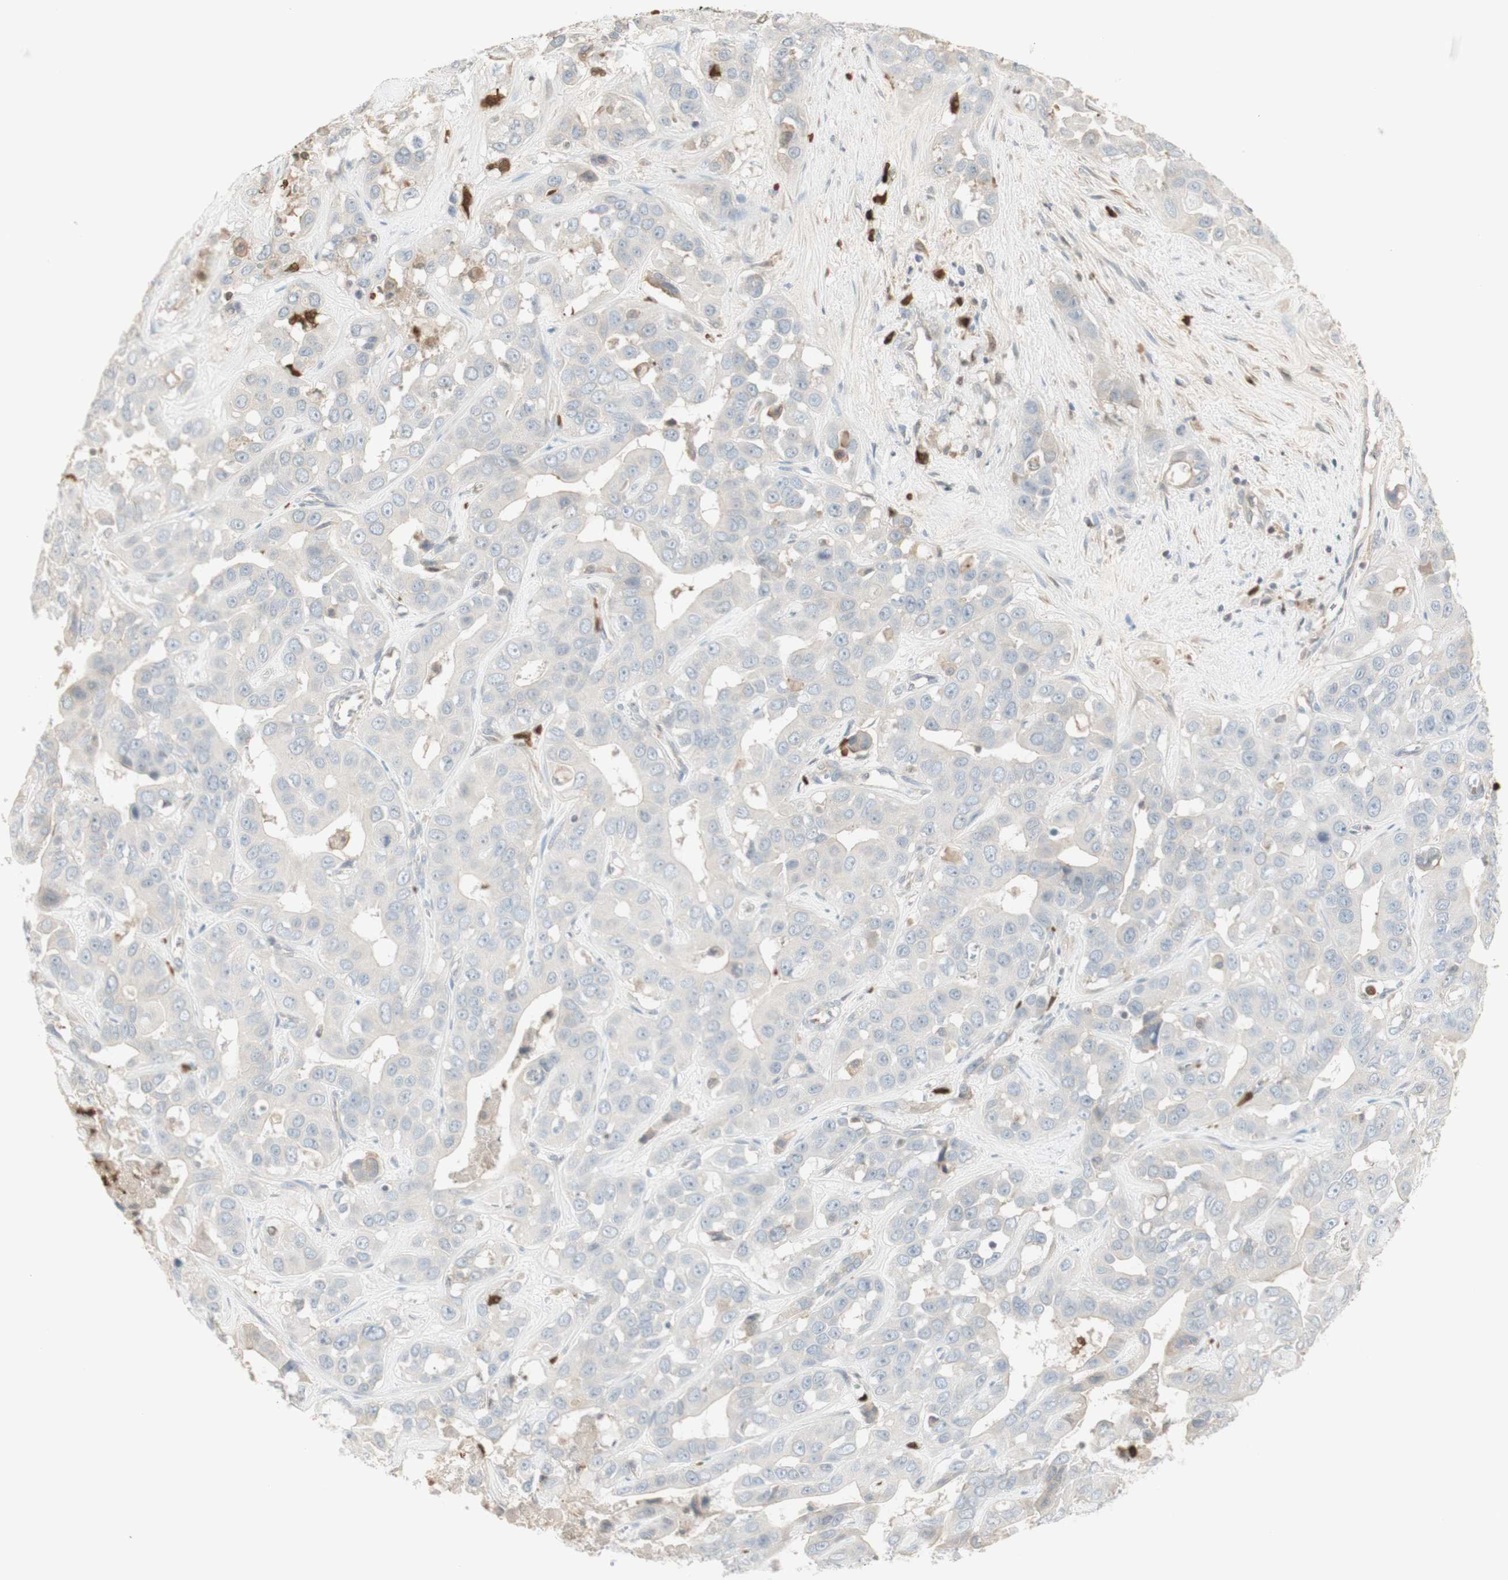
{"staining": {"intensity": "negative", "quantity": "none", "location": "none"}, "tissue": "liver cancer", "cell_type": "Tumor cells", "image_type": "cancer", "snomed": [{"axis": "morphology", "description": "Cholangiocarcinoma"}, {"axis": "topography", "description": "Liver"}], "caption": "DAB (3,3'-diaminobenzidine) immunohistochemical staining of cholangiocarcinoma (liver) demonstrates no significant staining in tumor cells.", "gene": "NID1", "patient": {"sex": "female", "age": 52}}